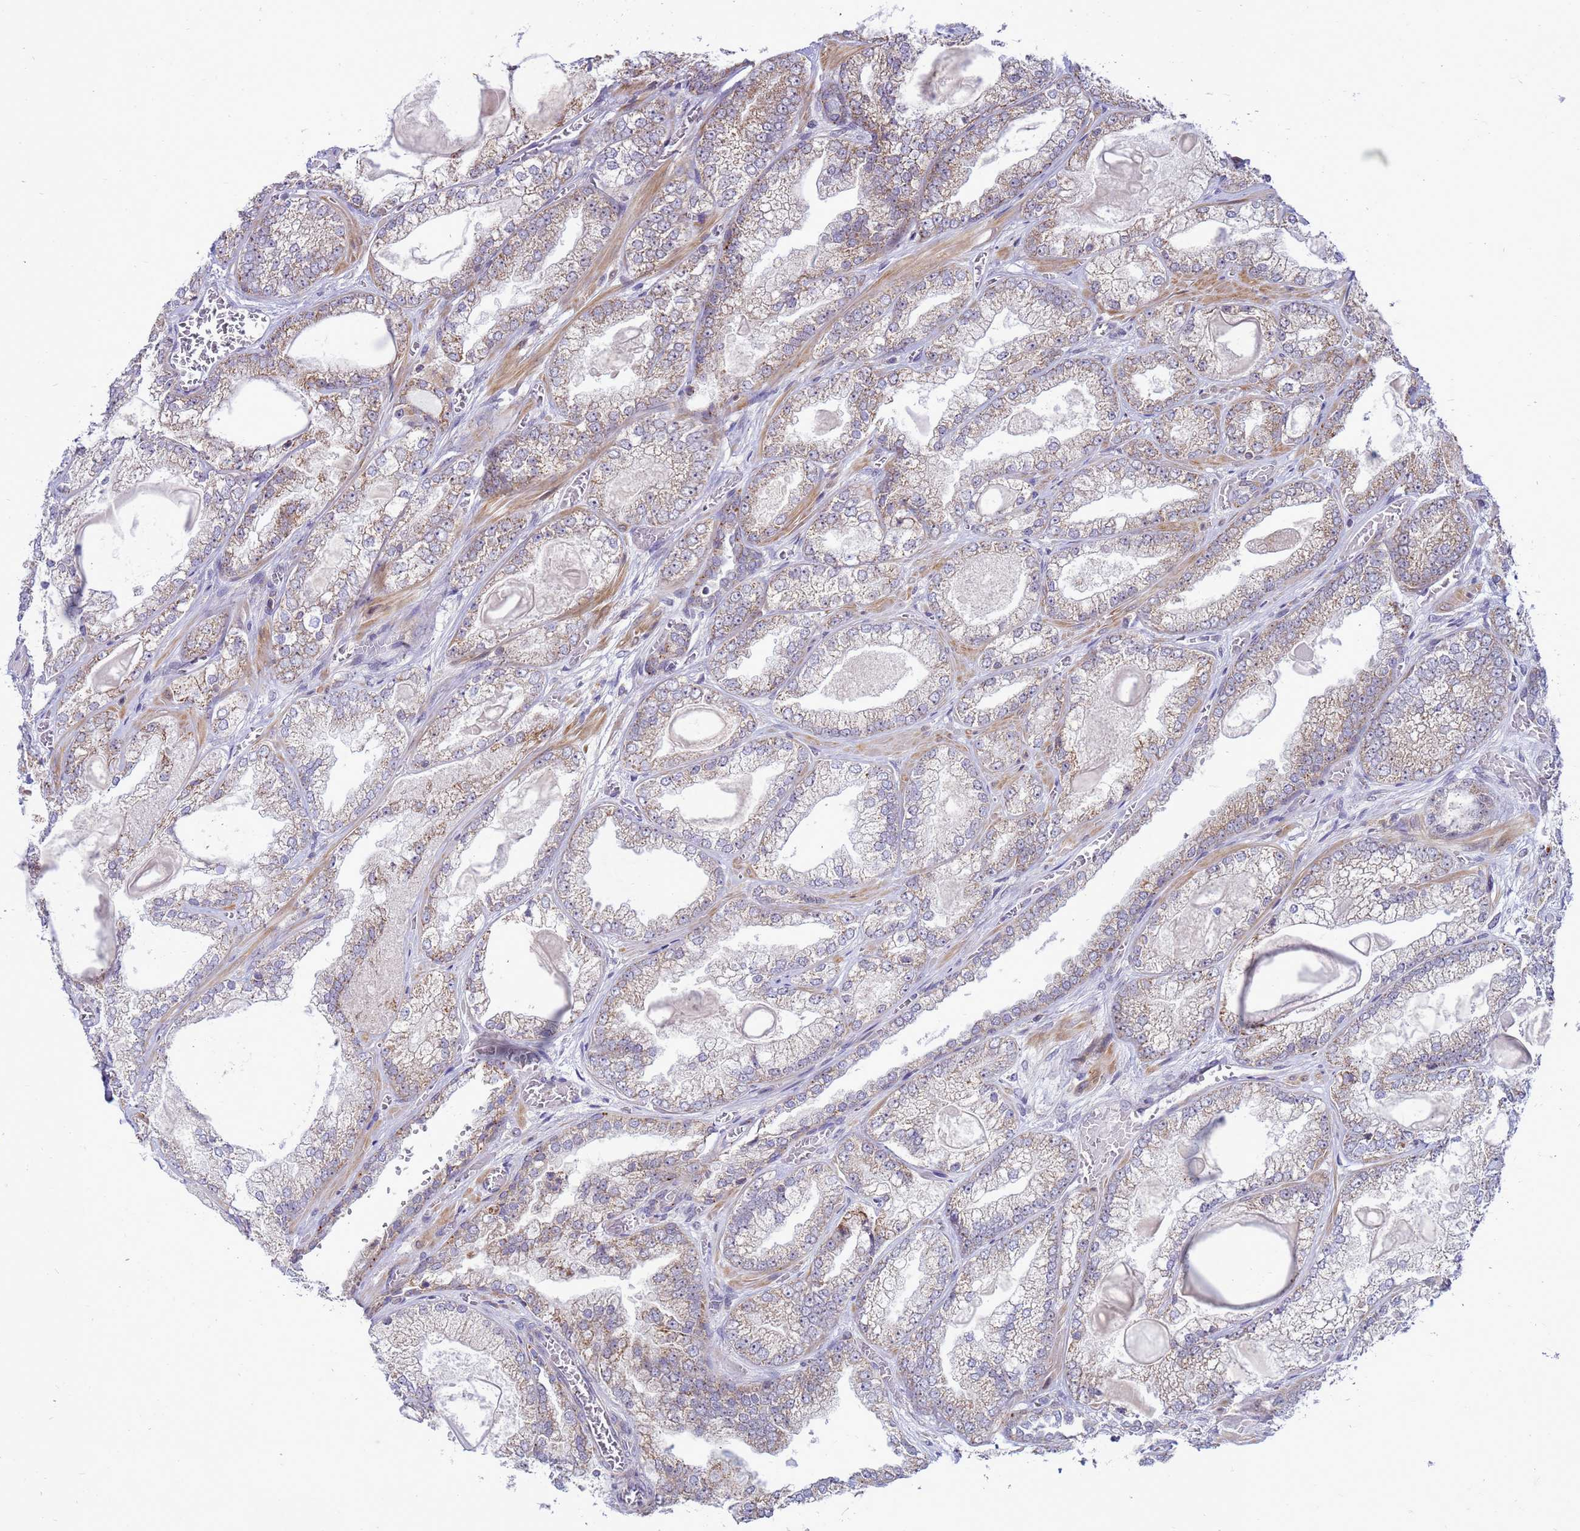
{"staining": {"intensity": "moderate", "quantity": "25%-75%", "location": "cytoplasmic/membranous"}, "tissue": "prostate cancer", "cell_type": "Tumor cells", "image_type": "cancer", "snomed": [{"axis": "morphology", "description": "Adenocarcinoma, Low grade"}, {"axis": "topography", "description": "Prostate"}], "caption": "A micrograph of prostate cancer (adenocarcinoma (low-grade)) stained for a protein shows moderate cytoplasmic/membranous brown staining in tumor cells.", "gene": "C12orf43", "patient": {"sex": "male", "age": 57}}